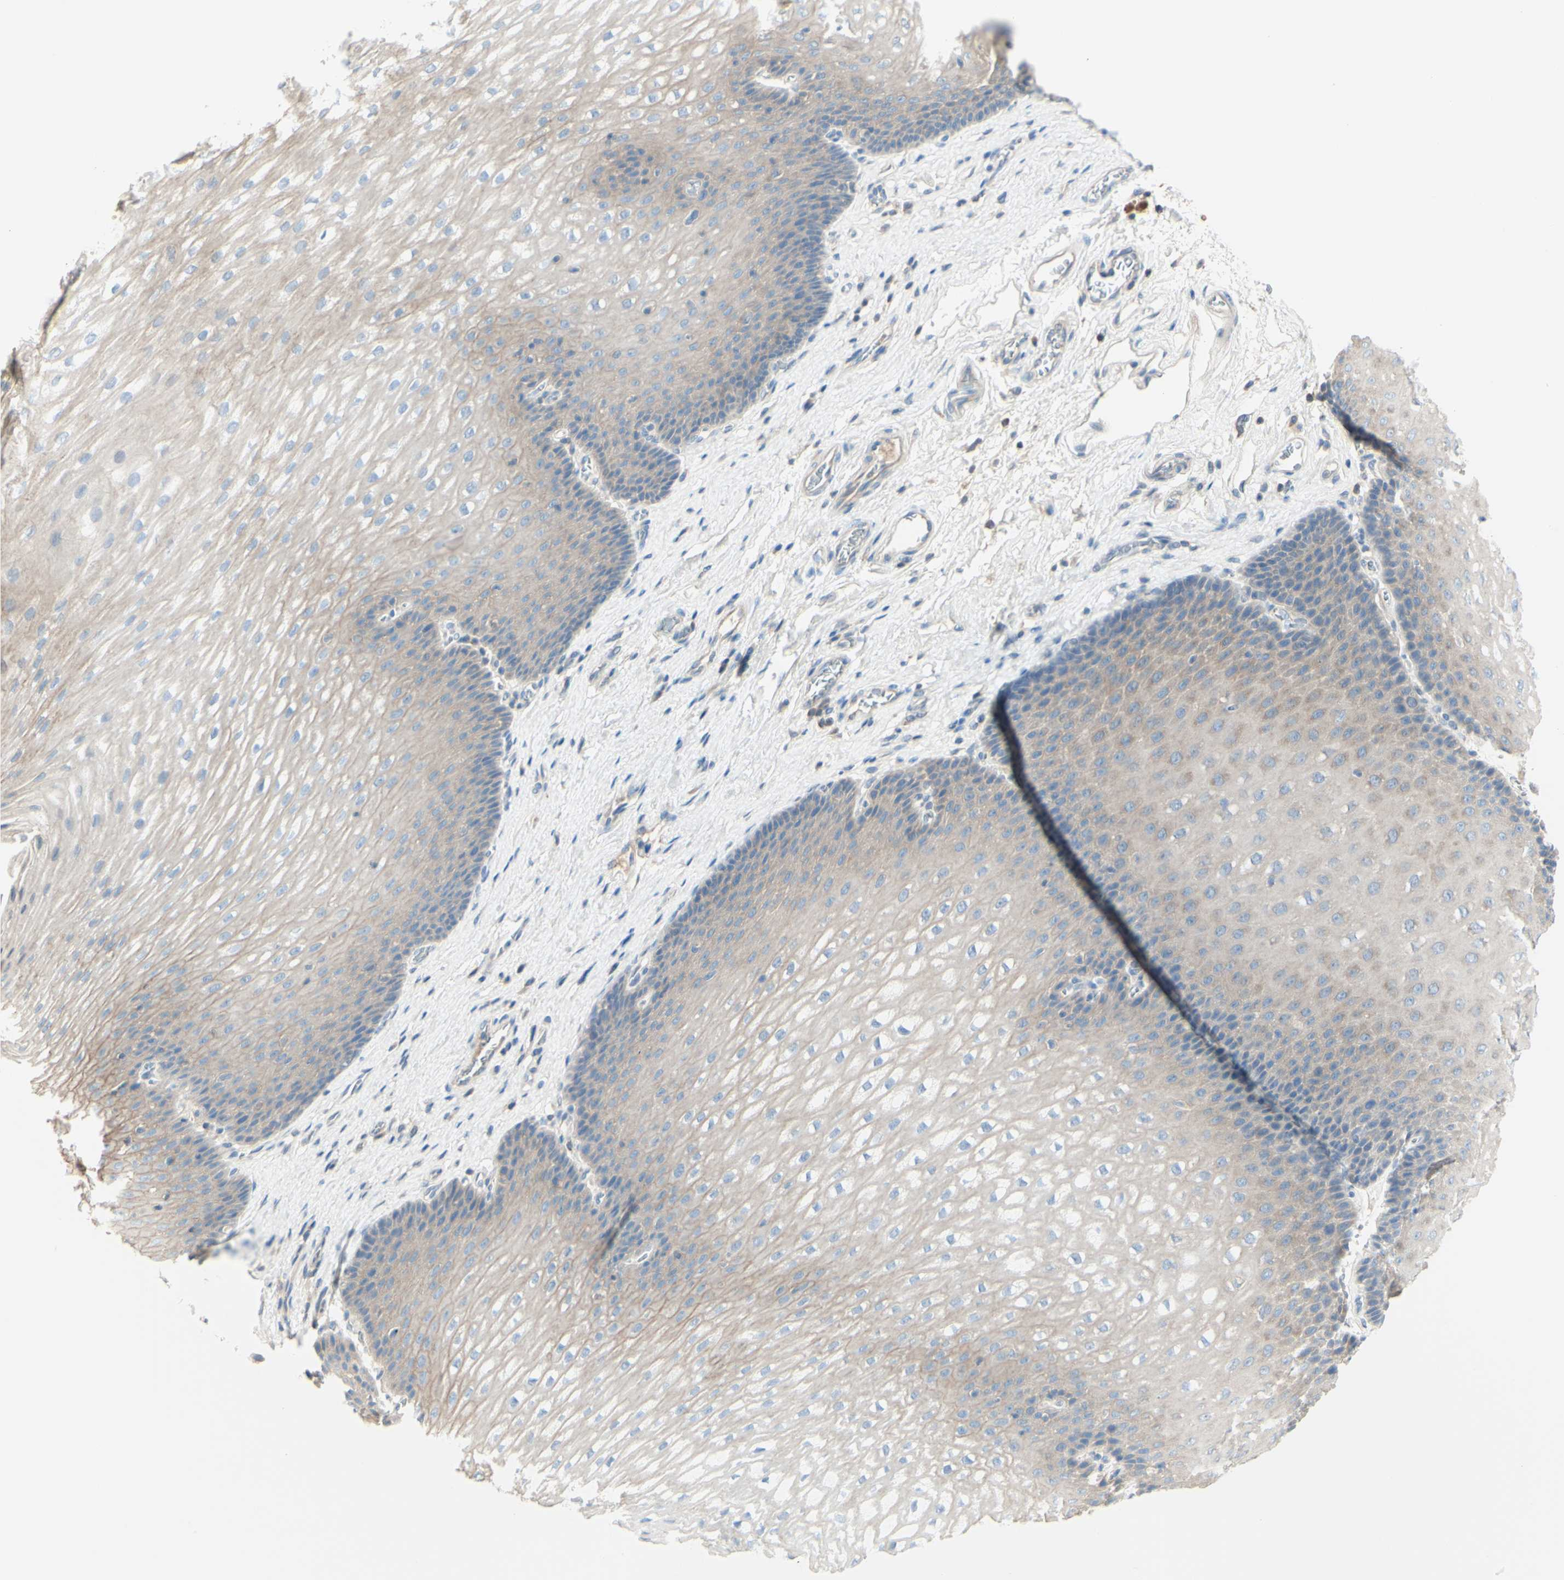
{"staining": {"intensity": "weak", "quantity": "25%-75%", "location": "cytoplasmic/membranous"}, "tissue": "esophagus", "cell_type": "Squamous epithelial cells", "image_type": "normal", "snomed": [{"axis": "morphology", "description": "Normal tissue, NOS"}, {"axis": "topography", "description": "Esophagus"}], "caption": "DAB immunohistochemical staining of unremarkable human esophagus exhibits weak cytoplasmic/membranous protein staining in about 25%-75% of squamous epithelial cells.", "gene": "MTM1", "patient": {"sex": "male", "age": 48}}